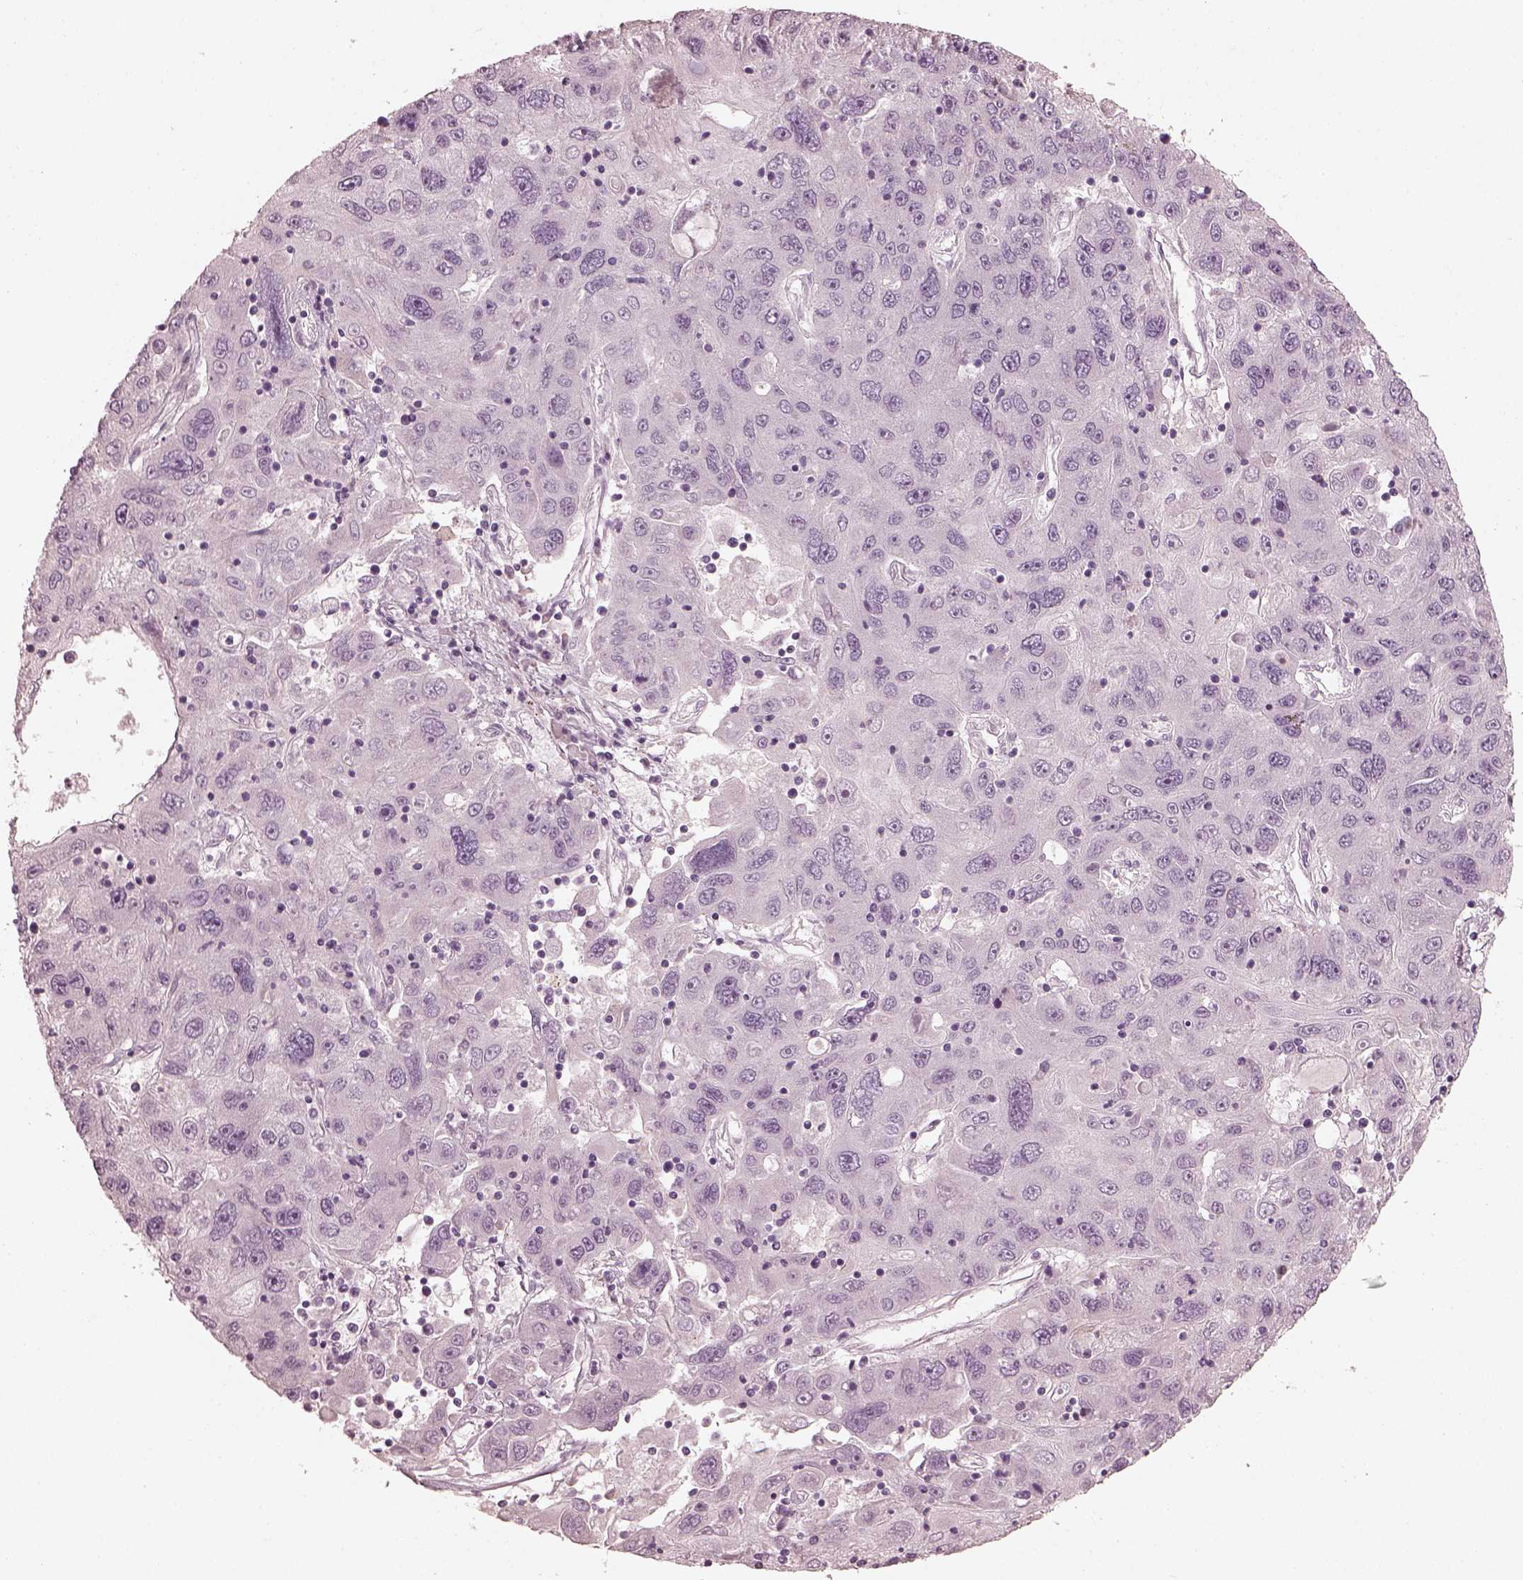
{"staining": {"intensity": "negative", "quantity": "none", "location": "none"}, "tissue": "stomach cancer", "cell_type": "Tumor cells", "image_type": "cancer", "snomed": [{"axis": "morphology", "description": "Adenocarcinoma, NOS"}, {"axis": "topography", "description": "Stomach"}], "caption": "DAB (3,3'-diaminobenzidine) immunohistochemical staining of stomach adenocarcinoma shows no significant staining in tumor cells. (Stains: DAB (3,3'-diaminobenzidine) IHC with hematoxylin counter stain, Microscopy: brightfield microscopy at high magnification).", "gene": "OPTC", "patient": {"sex": "male", "age": 56}}